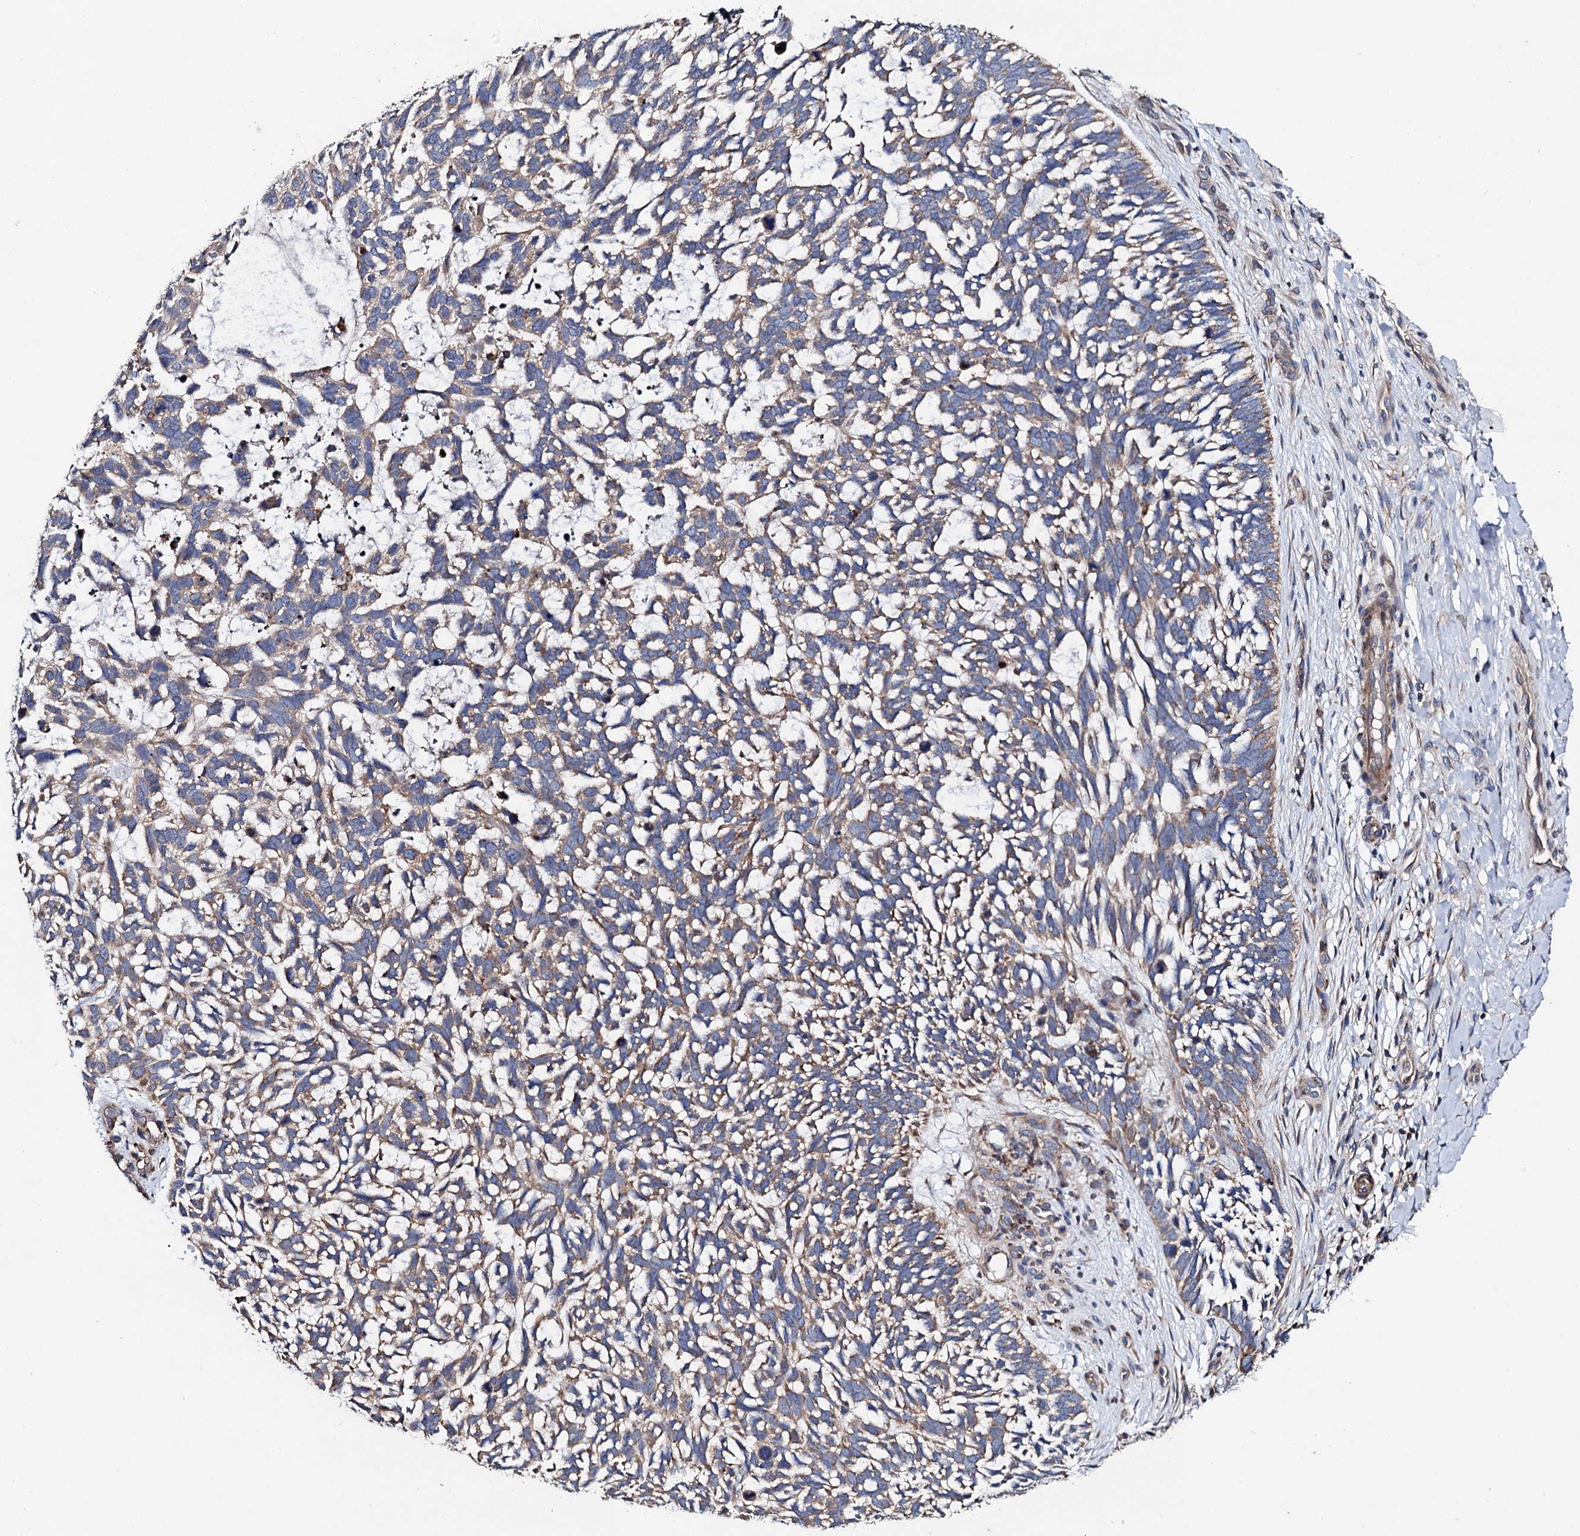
{"staining": {"intensity": "weak", "quantity": ">75%", "location": "cytoplasmic/membranous"}, "tissue": "skin cancer", "cell_type": "Tumor cells", "image_type": "cancer", "snomed": [{"axis": "morphology", "description": "Basal cell carcinoma"}, {"axis": "topography", "description": "Skin"}], "caption": "Skin cancer (basal cell carcinoma) stained for a protein reveals weak cytoplasmic/membranous positivity in tumor cells. Using DAB (3,3'-diaminobenzidine) (brown) and hematoxylin (blue) stains, captured at high magnification using brightfield microscopy.", "gene": "LIPT2", "patient": {"sex": "male", "age": 88}}